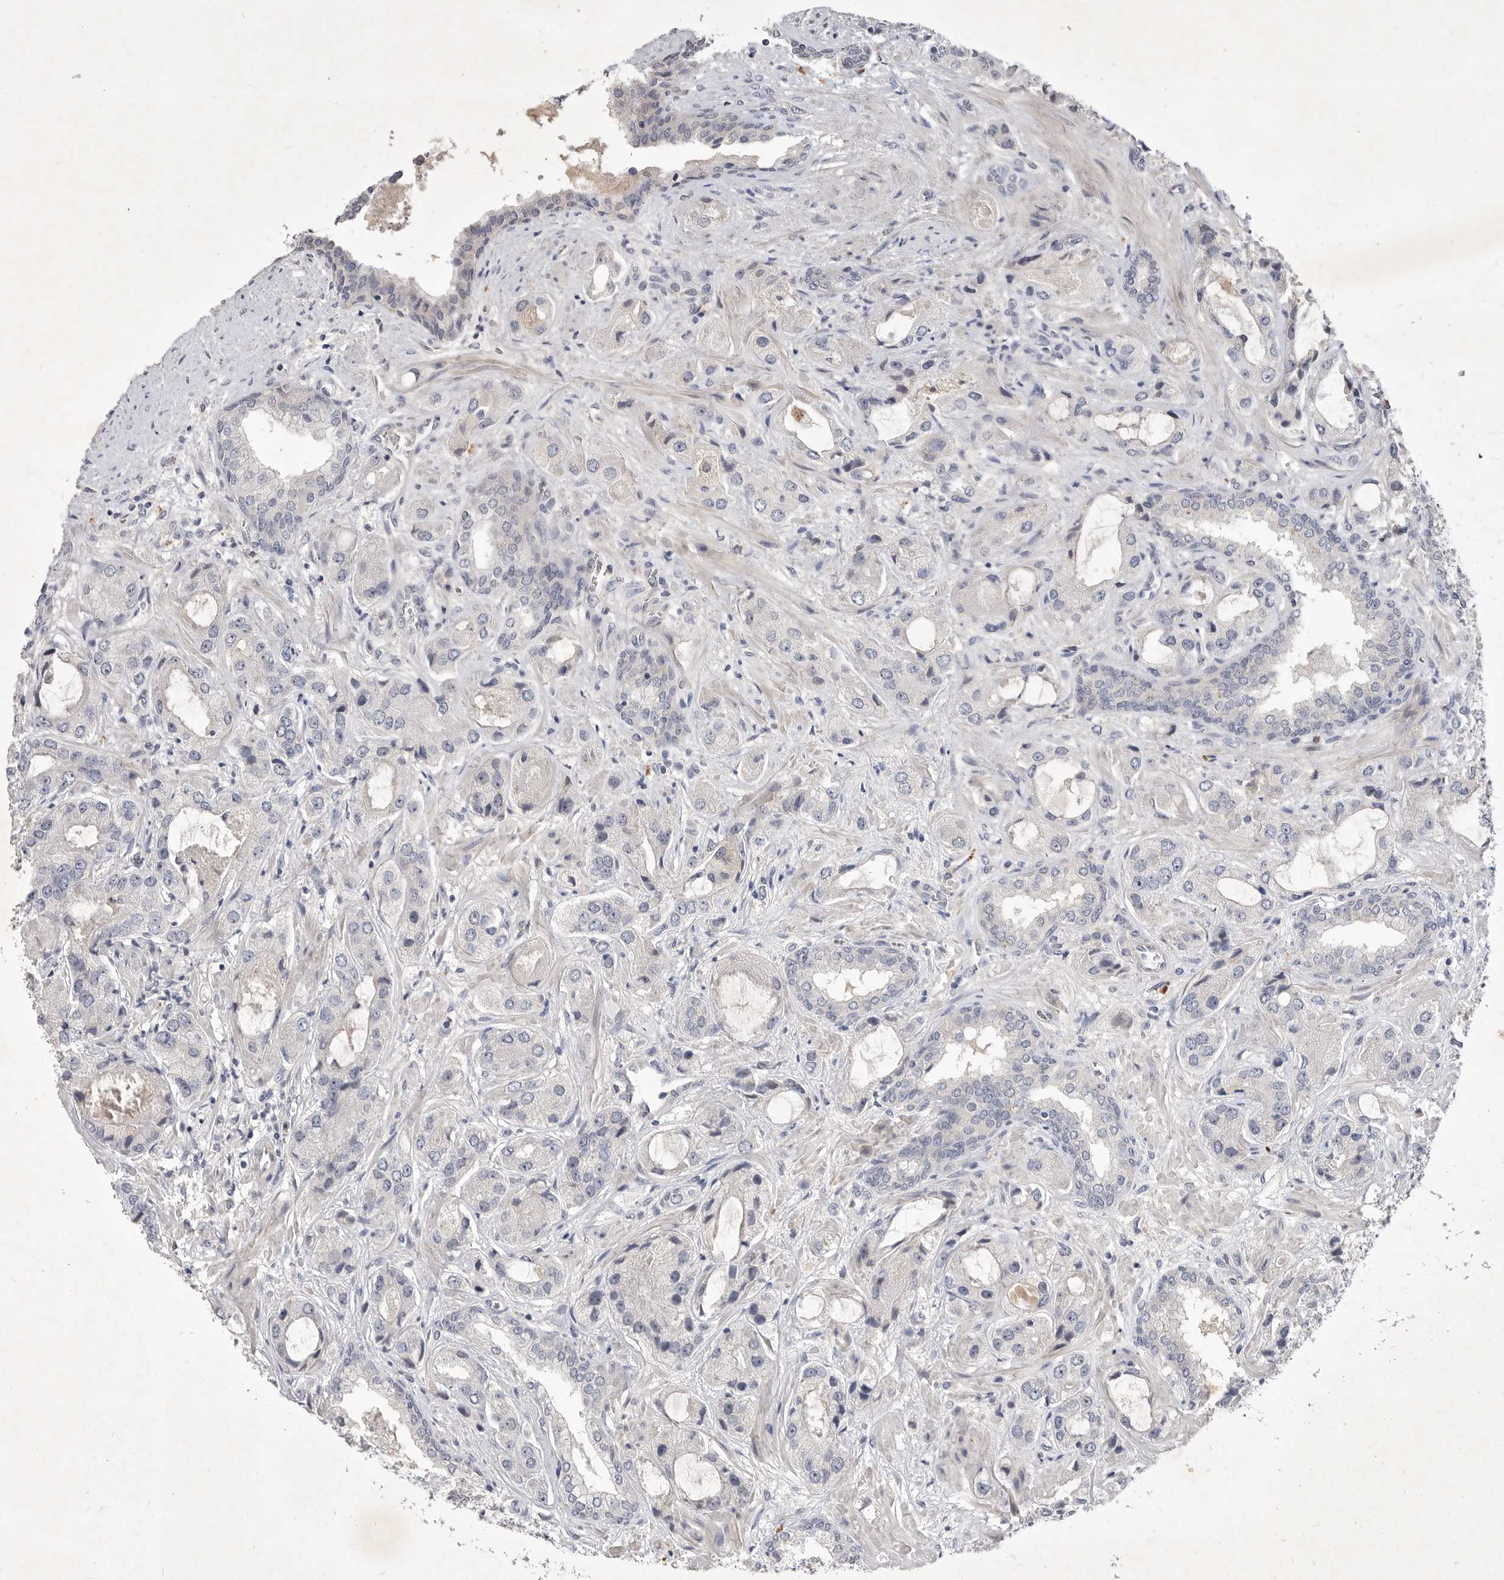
{"staining": {"intensity": "negative", "quantity": "none", "location": "none"}, "tissue": "prostate cancer", "cell_type": "Tumor cells", "image_type": "cancer", "snomed": [{"axis": "morphology", "description": "Normal tissue, NOS"}, {"axis": "morphology", "description": "Adenocarcinoma, High grade"}, {"axis": "topography", "description": "Prostate"}, {"axis": "topography", "description": "Peripheral nerve tissue"}], "caption": "The histopathology image reveals no staining of tumor cells in prostate cancer (high-grade adenocarcinoma). (Stains: DAB (3,3'-diaminobenzidine) immunohistochemistry (IHC) with hematoxylin counter stain, Microscopy: brightfield microscopy at high magnification).", "gene": "ITGAD", "patient": {"sex": "male", "age": 59}}